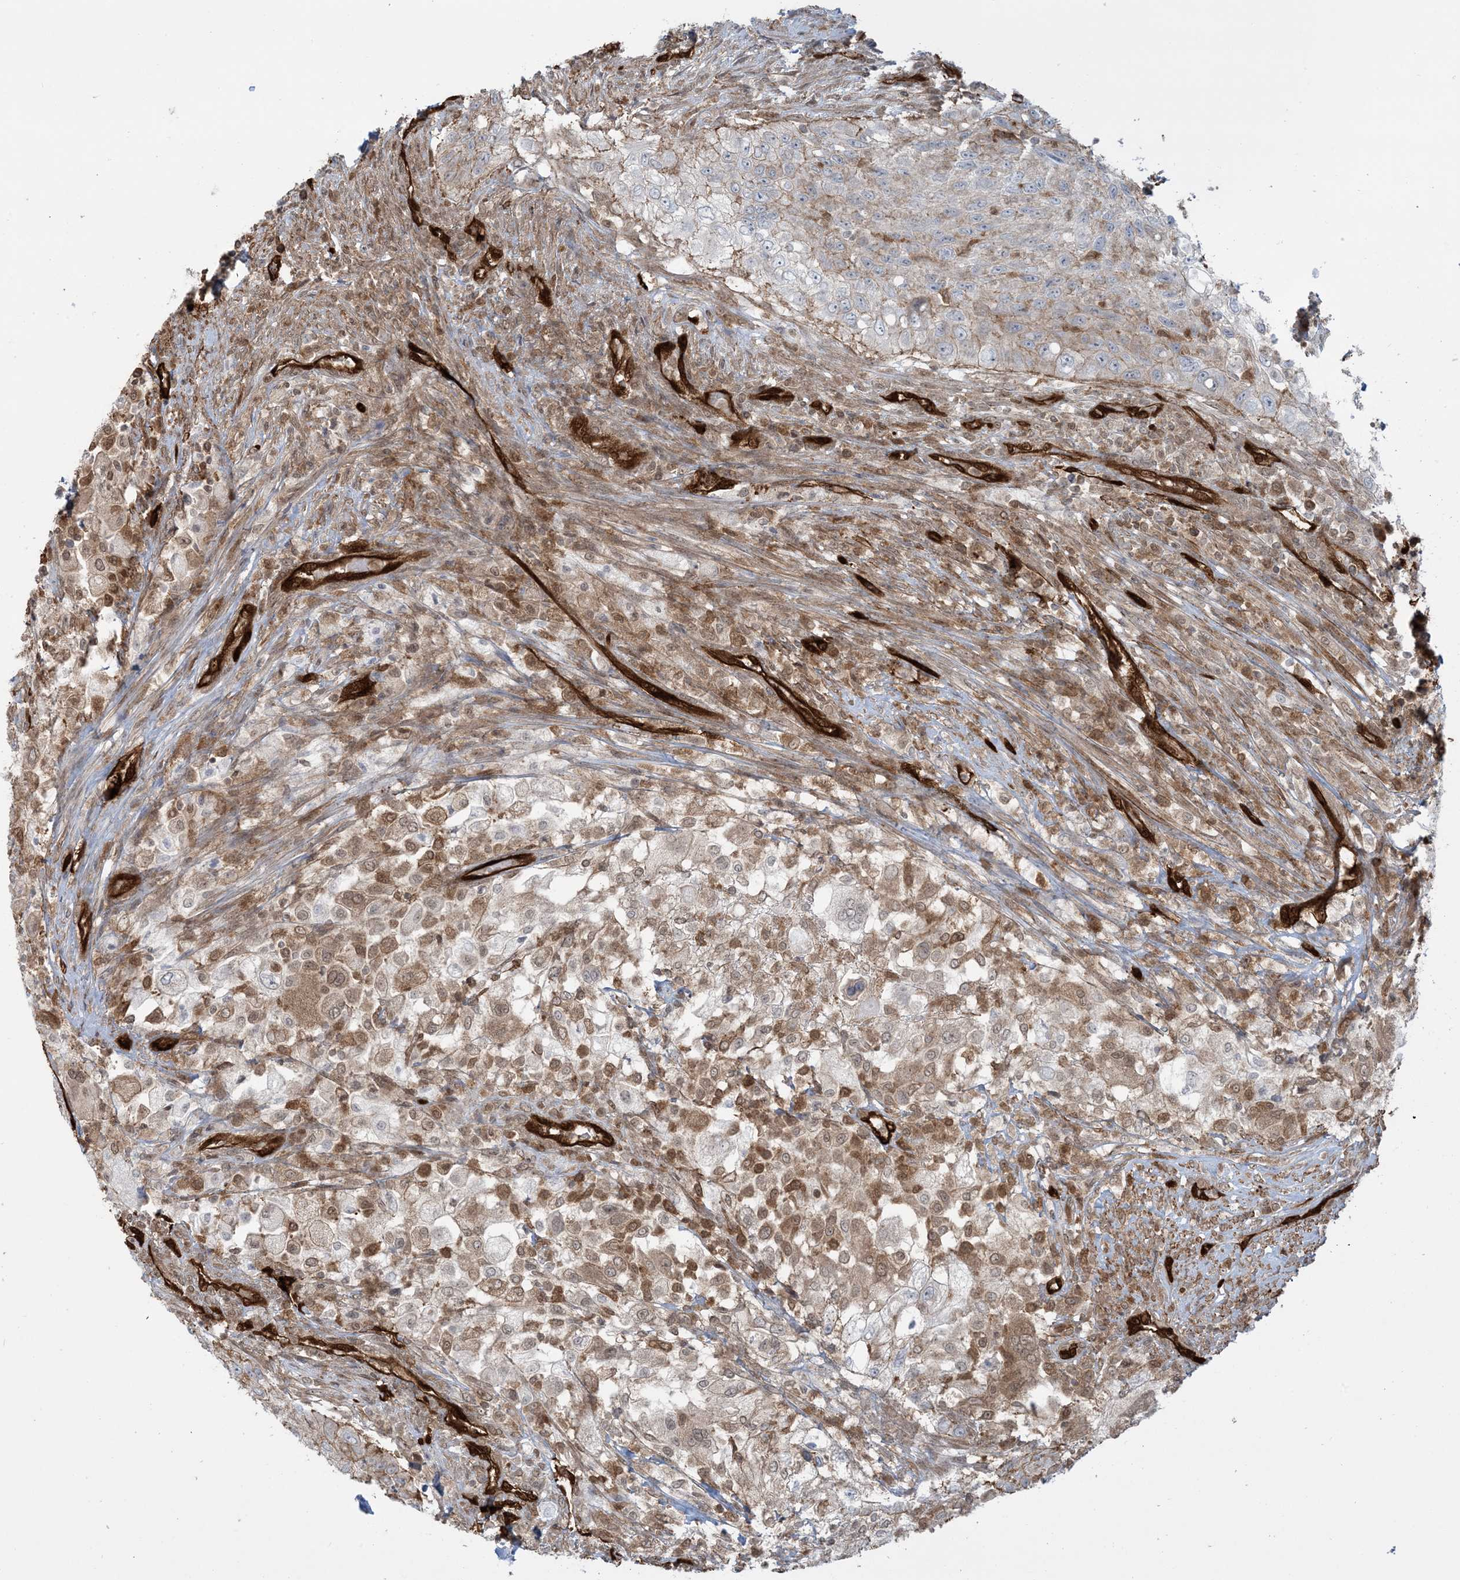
{"staining": {"intensity": "weak", "quantity": "<25%", "location": "cytoplasmic/membranous"}, "tissue": "urothelial cancer", "cell_type": "Tumor cells", "image_type": "cancer", "snomed": [{"axis": "morphology", "description": "Urothelial carcinoma, High grade"}, {"axis": "topography", "description": "Urinary bladder"}], "caption": "Human urothelial cancer stained for a protein using IHC exhibits no positivity in tumor cells.", "gene": "PPM1F", "patient": {"sex": "female", "age": 60}}